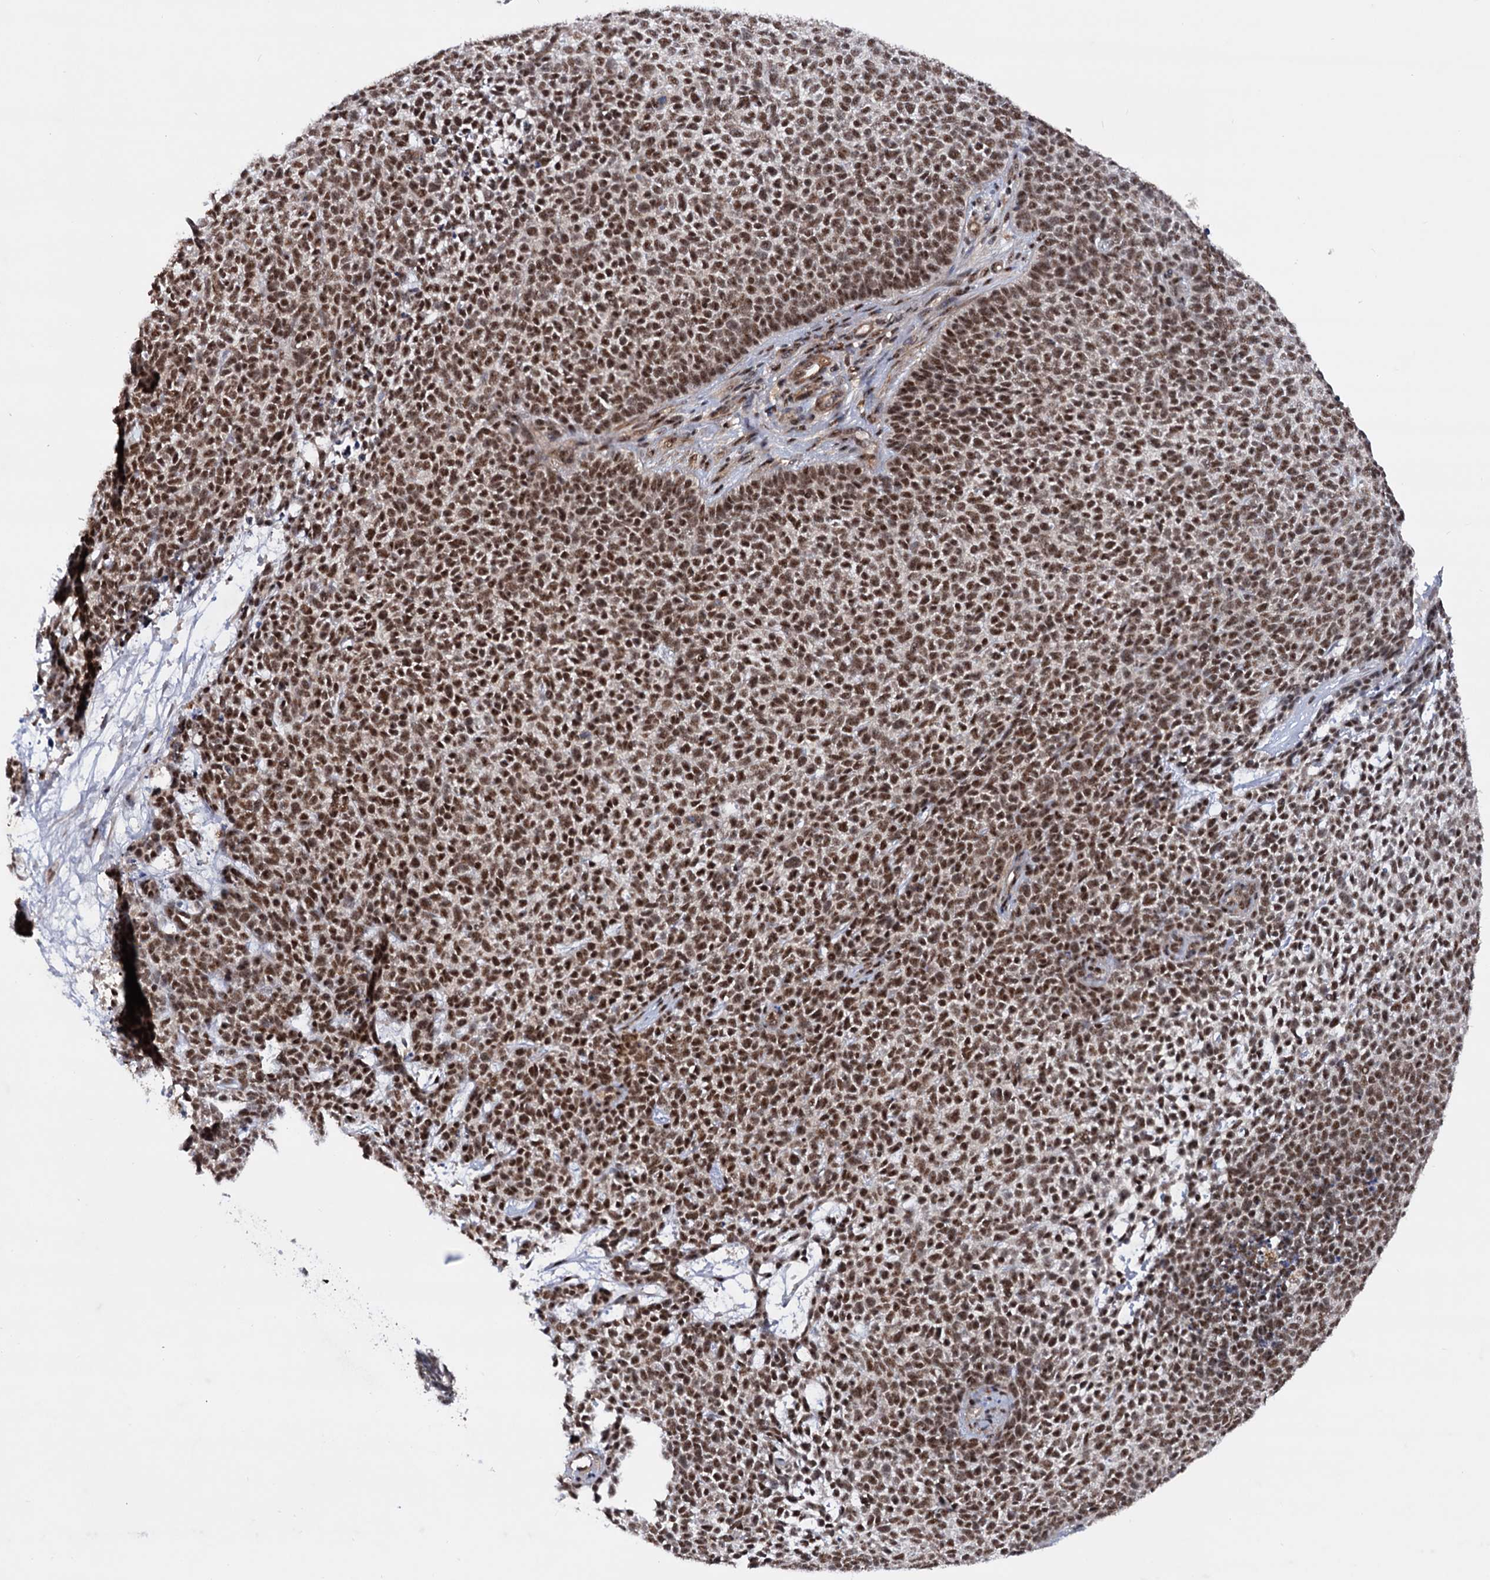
{"staining": {"intensity": "strong", "quantity": ">75%", "location": "nuclear"}, "tissue": "skin cancer", "cell_type": "Tumor cells", "image_type": "cancer", "snomed": [{"axis": "morphology", "description": "Basal cell carcinoma"}, {"axis": "topography", "description": "Skin"}], "caption": "This histopathology image reveals skin basal cell carcinoma stained with IHC to label a protein in brown. The nuclear of tumor cells show strong positivity for the protein. Nuclei are counter-stained blue.", "gene": "TBC1D12", "patient": {"sex": "female", "age": 84}}